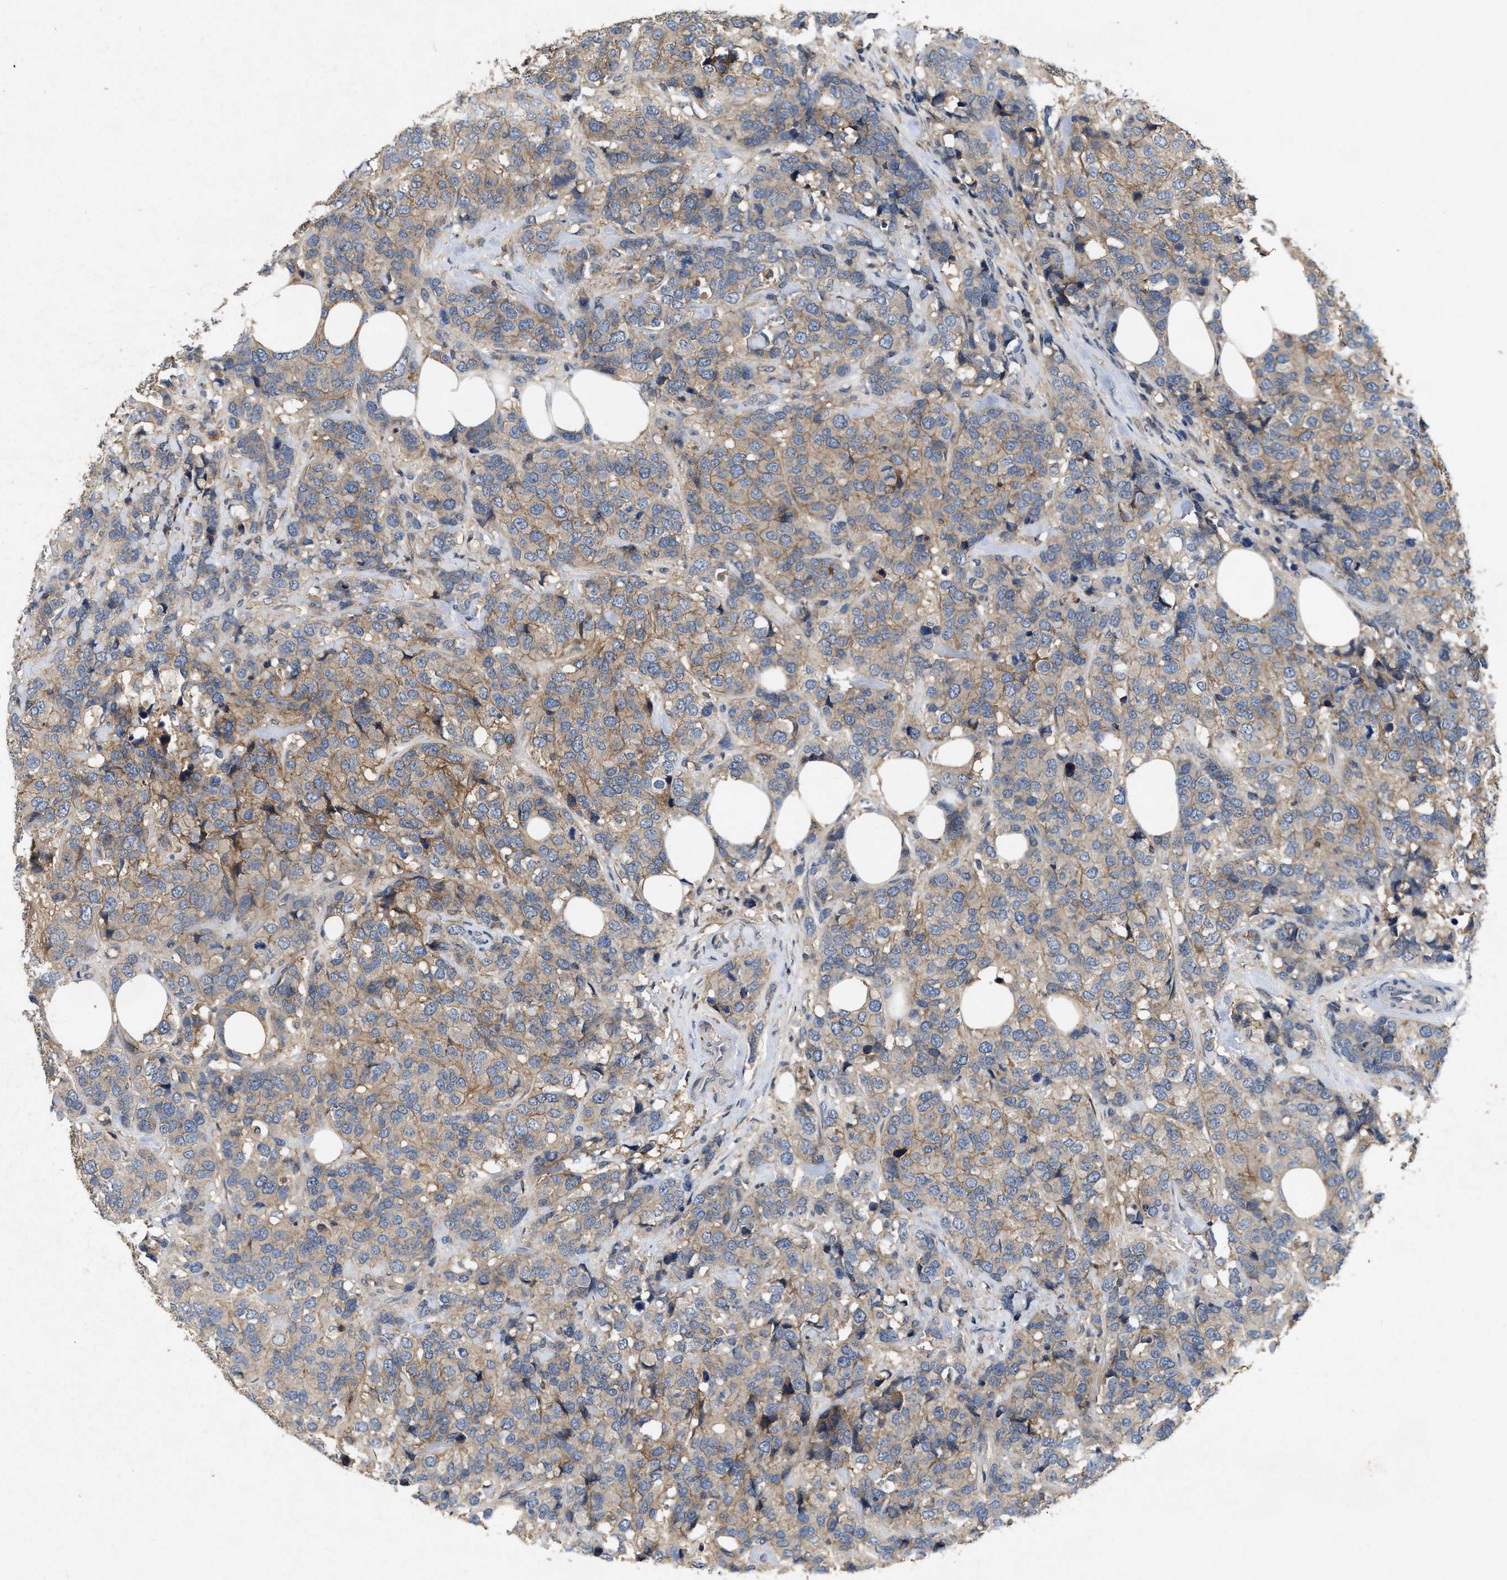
{"staining": {"intensity": "moderate", "quantity": ">75%", "location": "cytoplasmic/membranous"}, "tissue": "breast cancer", "cell_type": "Tumor cells", "image_type": "cancer", "snomed": [{"axis": "morphology", "description": "Lobular carcinoma"}, {"axis": "topography", "description": "Breast"}], "caption": "Lobular carcinoma (breast) stained with a protein marker demonstrates moderate staining in tumor cells.", "gene": "LPAR2", "patient": {"sex": "female", "age": 59}}